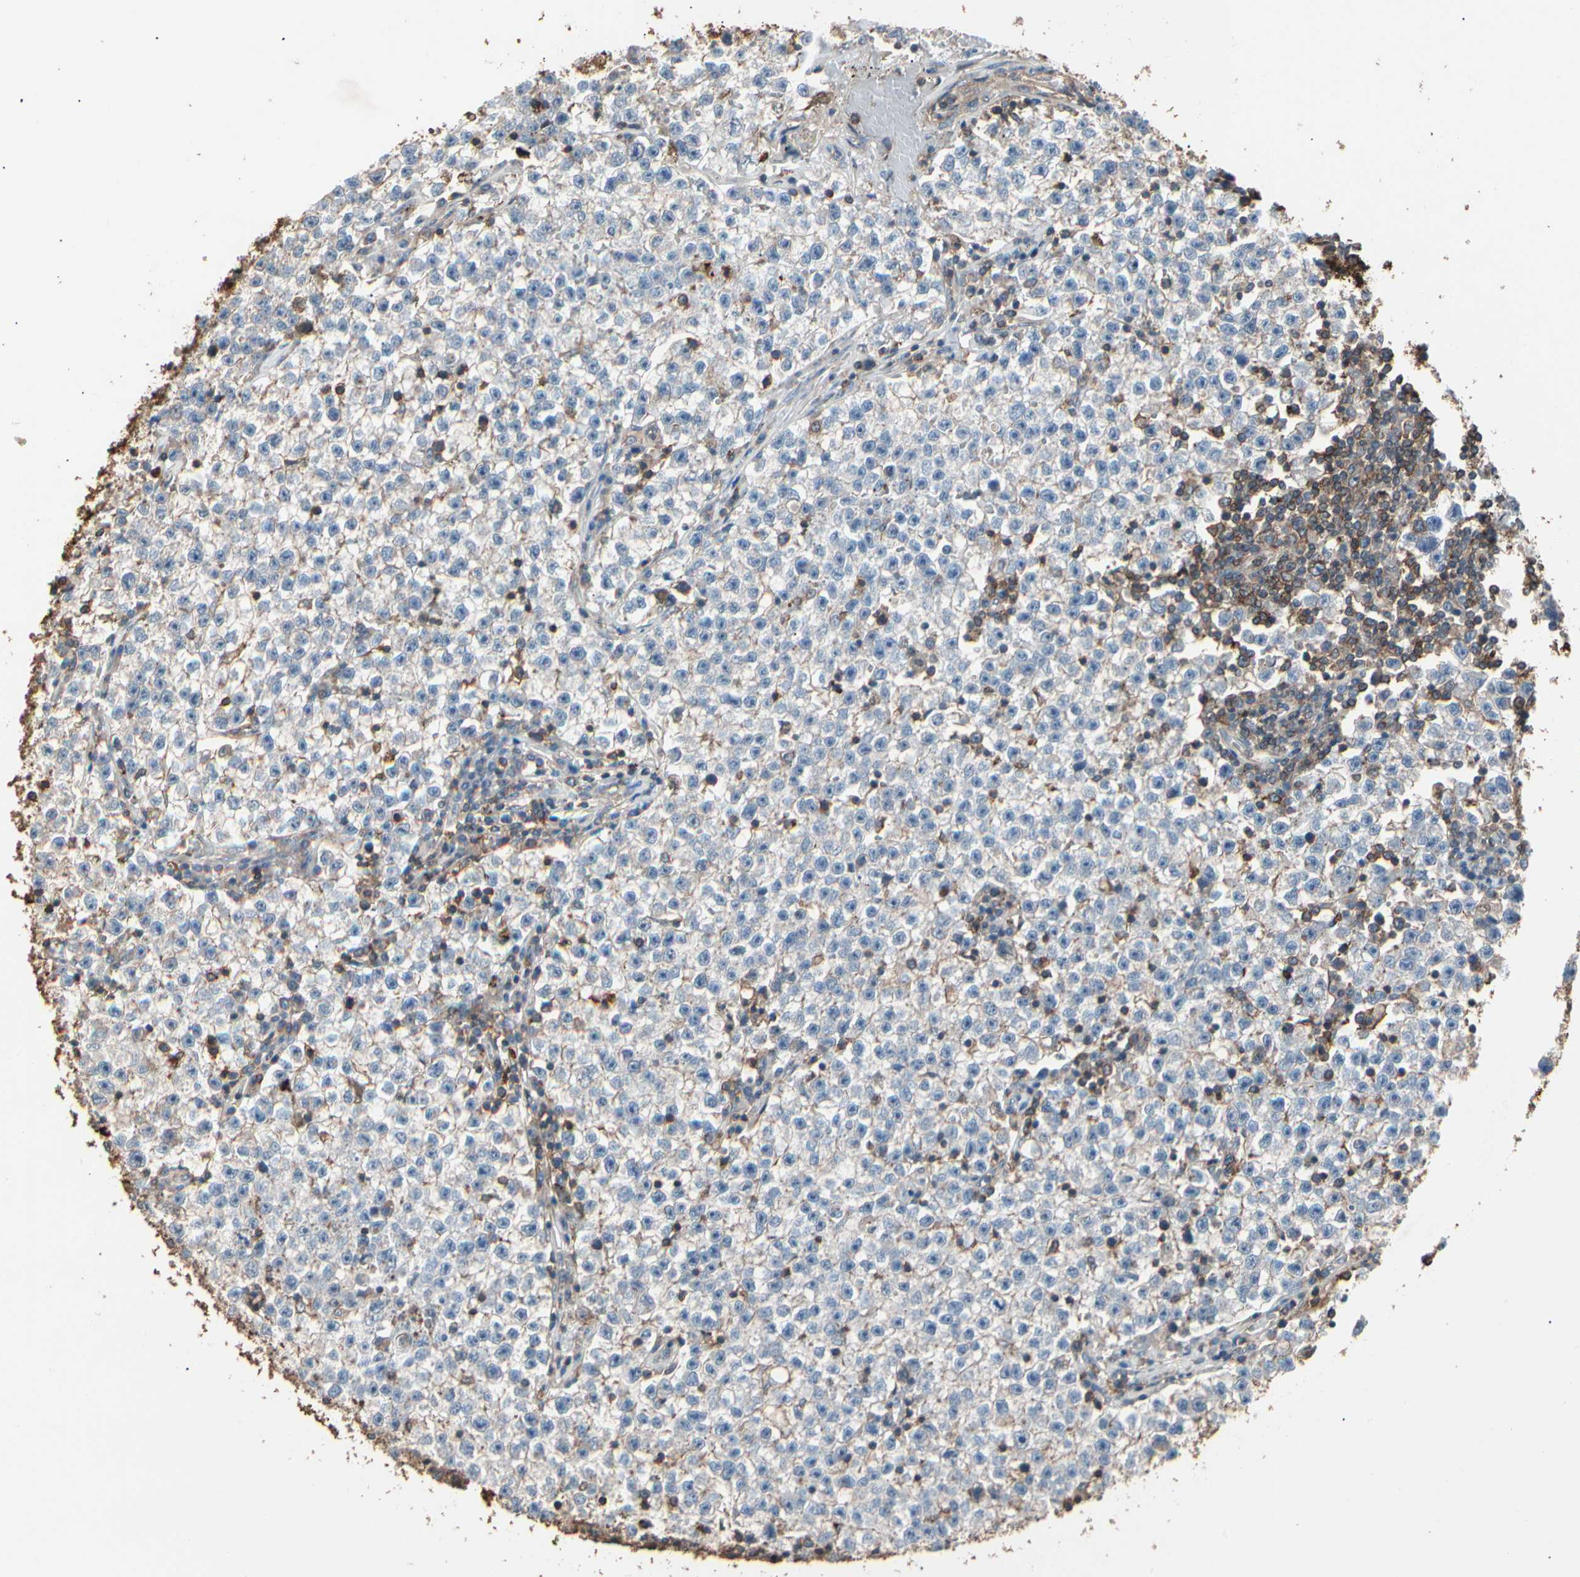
{"staining": {"intensity": "negative", "quantity": "none", "location": "none"}, "tissue": "testis cancer", "cell_type": "Tumor cells", "image_type": "cancer", "snomed": [{"axis": "morphology", "description": "Seminoma, NOS"}, {"axis": "topography", "description": "Testis"}], "caption": "This is a image of IHC staining of testis cancer, which shows no expression in tumor cells. Brightfield microscopy of immunohistochemistry (IHC) stained with DAB (3,3'-diaminobenzidine) (brown) and hematoxylin (blue), captured at high magnification.", "gene": "MAPK13", "patient": {"sex": "male", "age": 22}}